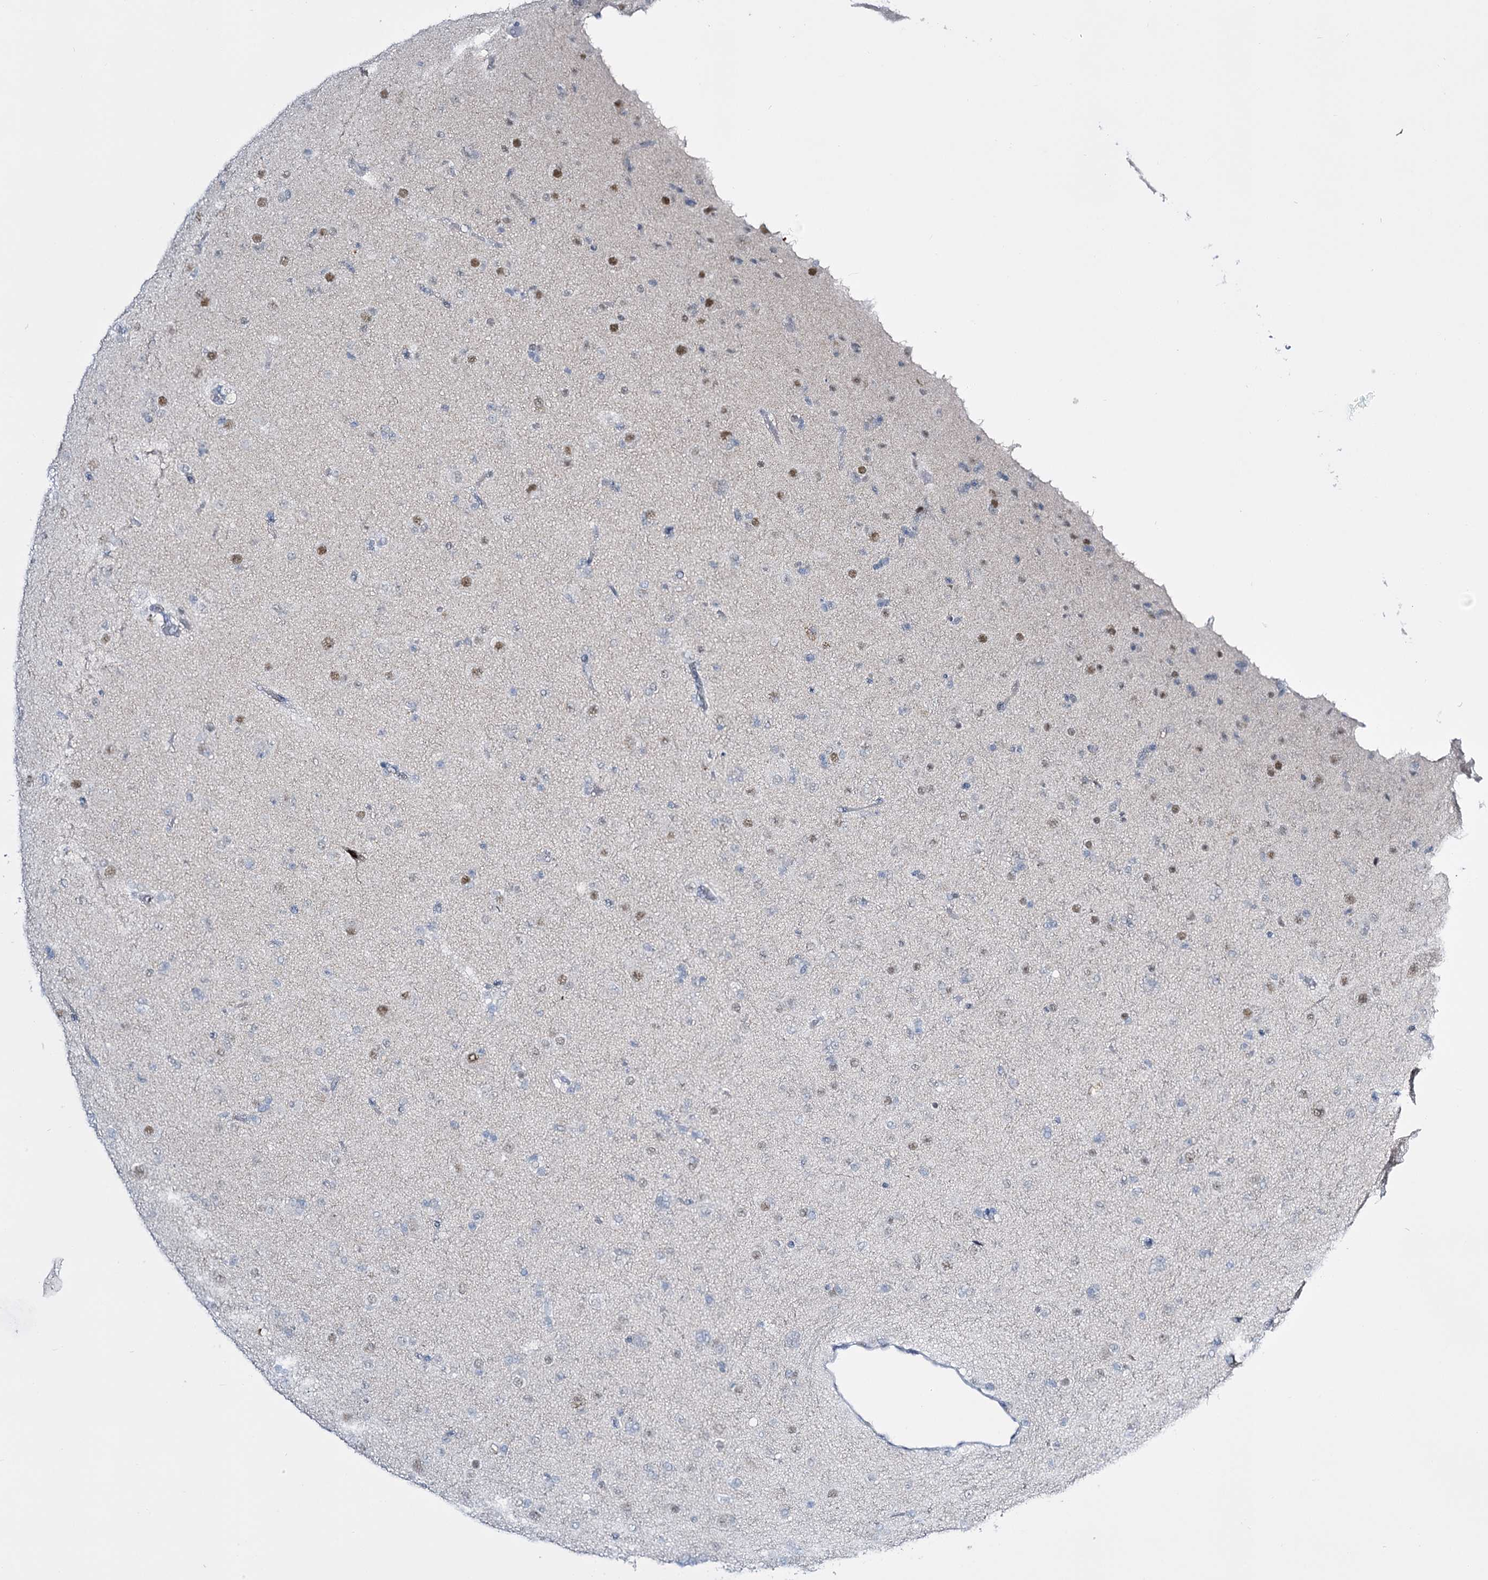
{"staining": {"intensity": "weak", "quantity": "25%-75%", "location": "nuclear"}, "tissue": "glioma", "cell_type": "Tumor cells", "image_type": "cancer", "snomed": [{"axis": "morphology", "description": "Glioma, malignant, Low grade"}, {"axis": "topography", "description": "Brain"}], "caption": "Malignant glioma (low-grade) stained with DAB (3,3'-diaminobenzidine) immunohistochemistry (IHC) demonstrates low levels of weak nuclear expression in about 25%-75% of tumor cells. (Stains: DAB in brown, nuclei in blue, Microscopy: brightfield microscopy at high magnification).", "gene": "RBM15B", "patient": {"sex": "male", "age": 65}}